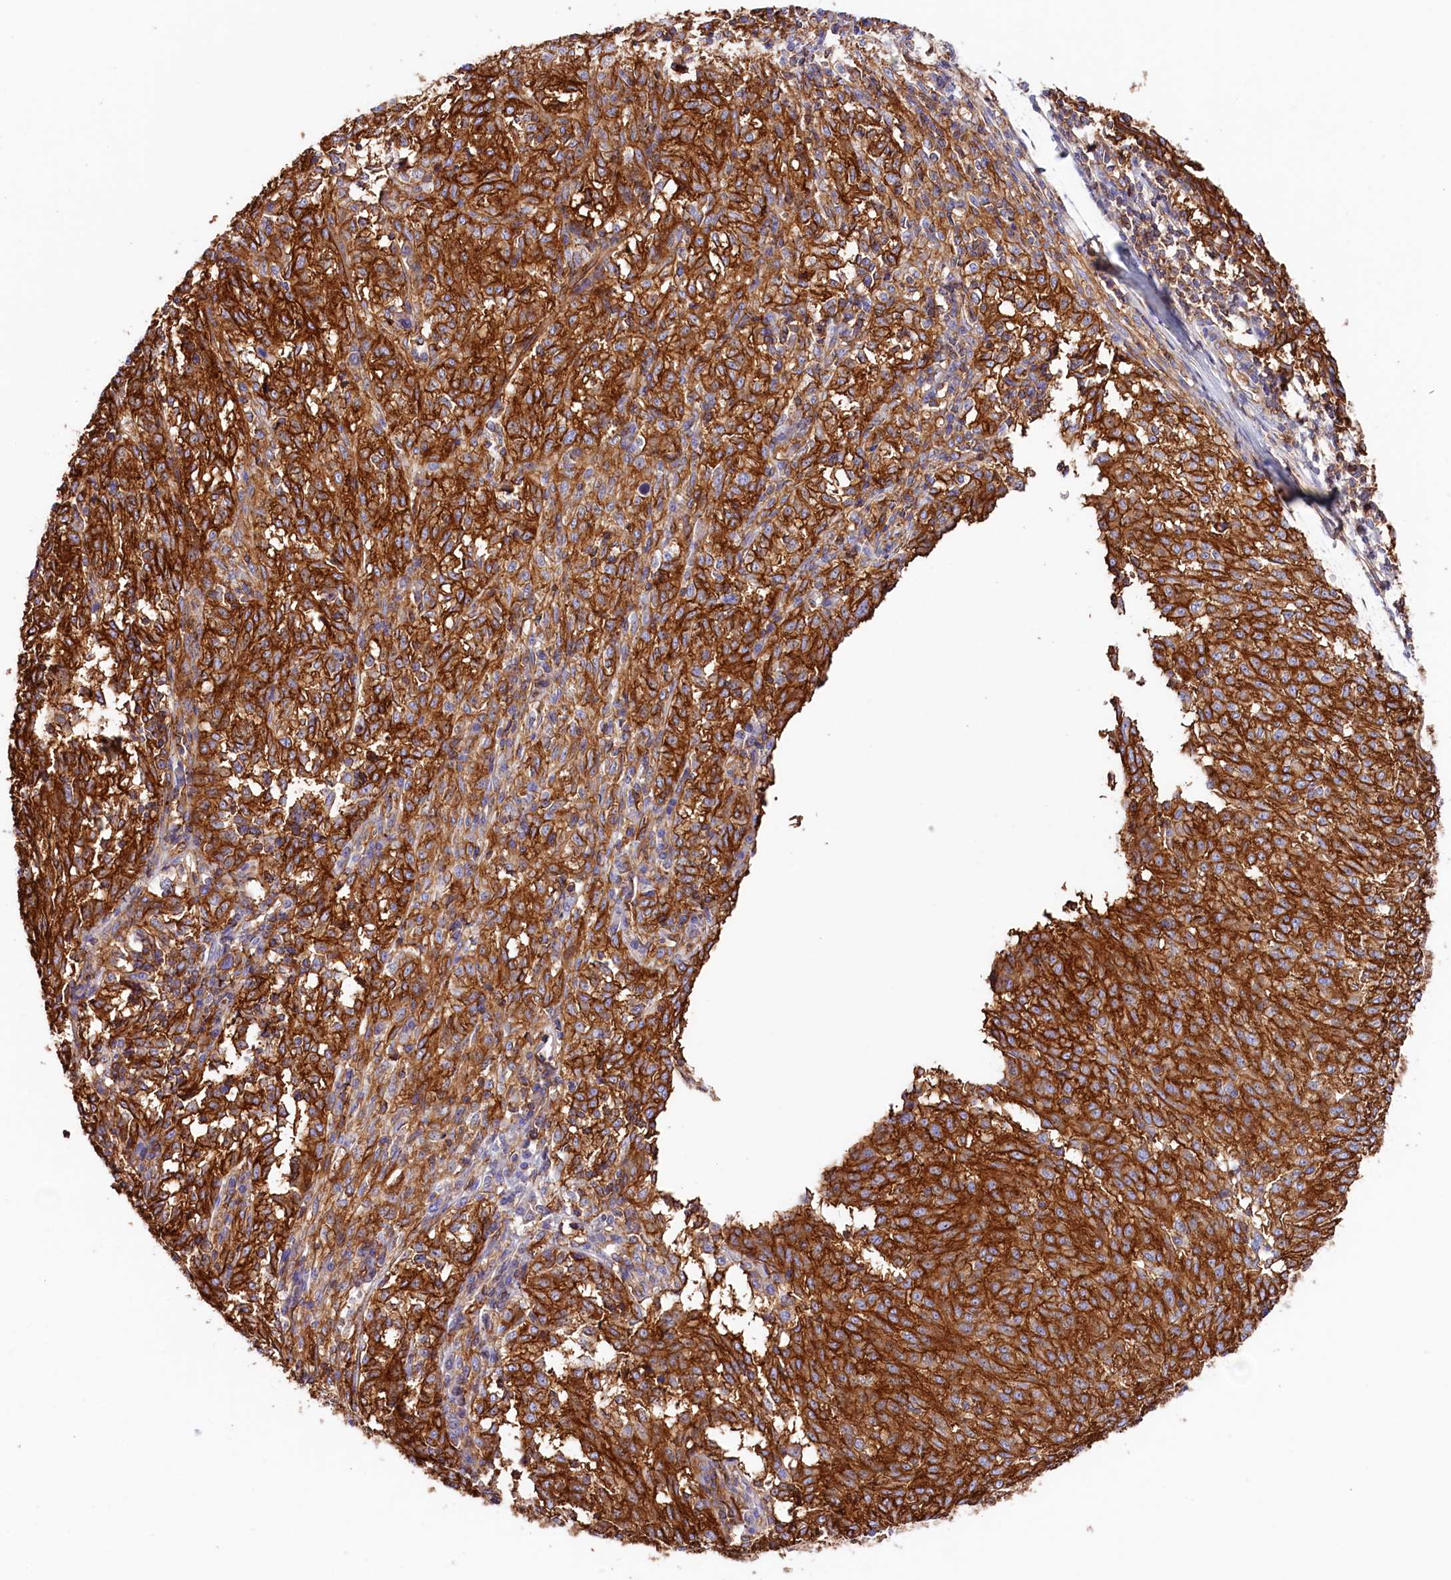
{"staining": {"intensity": "strong", "quantity": ">75%", "location": "cytoplasmic/membranous"}, "tissue": "melanoma", "cell_type": "Tumor cells", "image_type": "cancer", "snomed": [{"axis": "morphology", "description": "Malignant melanoma, NOS"}, {"axis": "topography", "description": "Skin"}], "caption": "A high amount of strong cytoplasmic/membranous positivity is identified in about >75% of tumor cells in melanoma tissue. The staining was performed using DAB, with brown indicating positive protein expression. Nuclei are stained blue with hematoxylin.", "gene": "ATP2B4", "patient": {"sex": "female", "age": 72}}